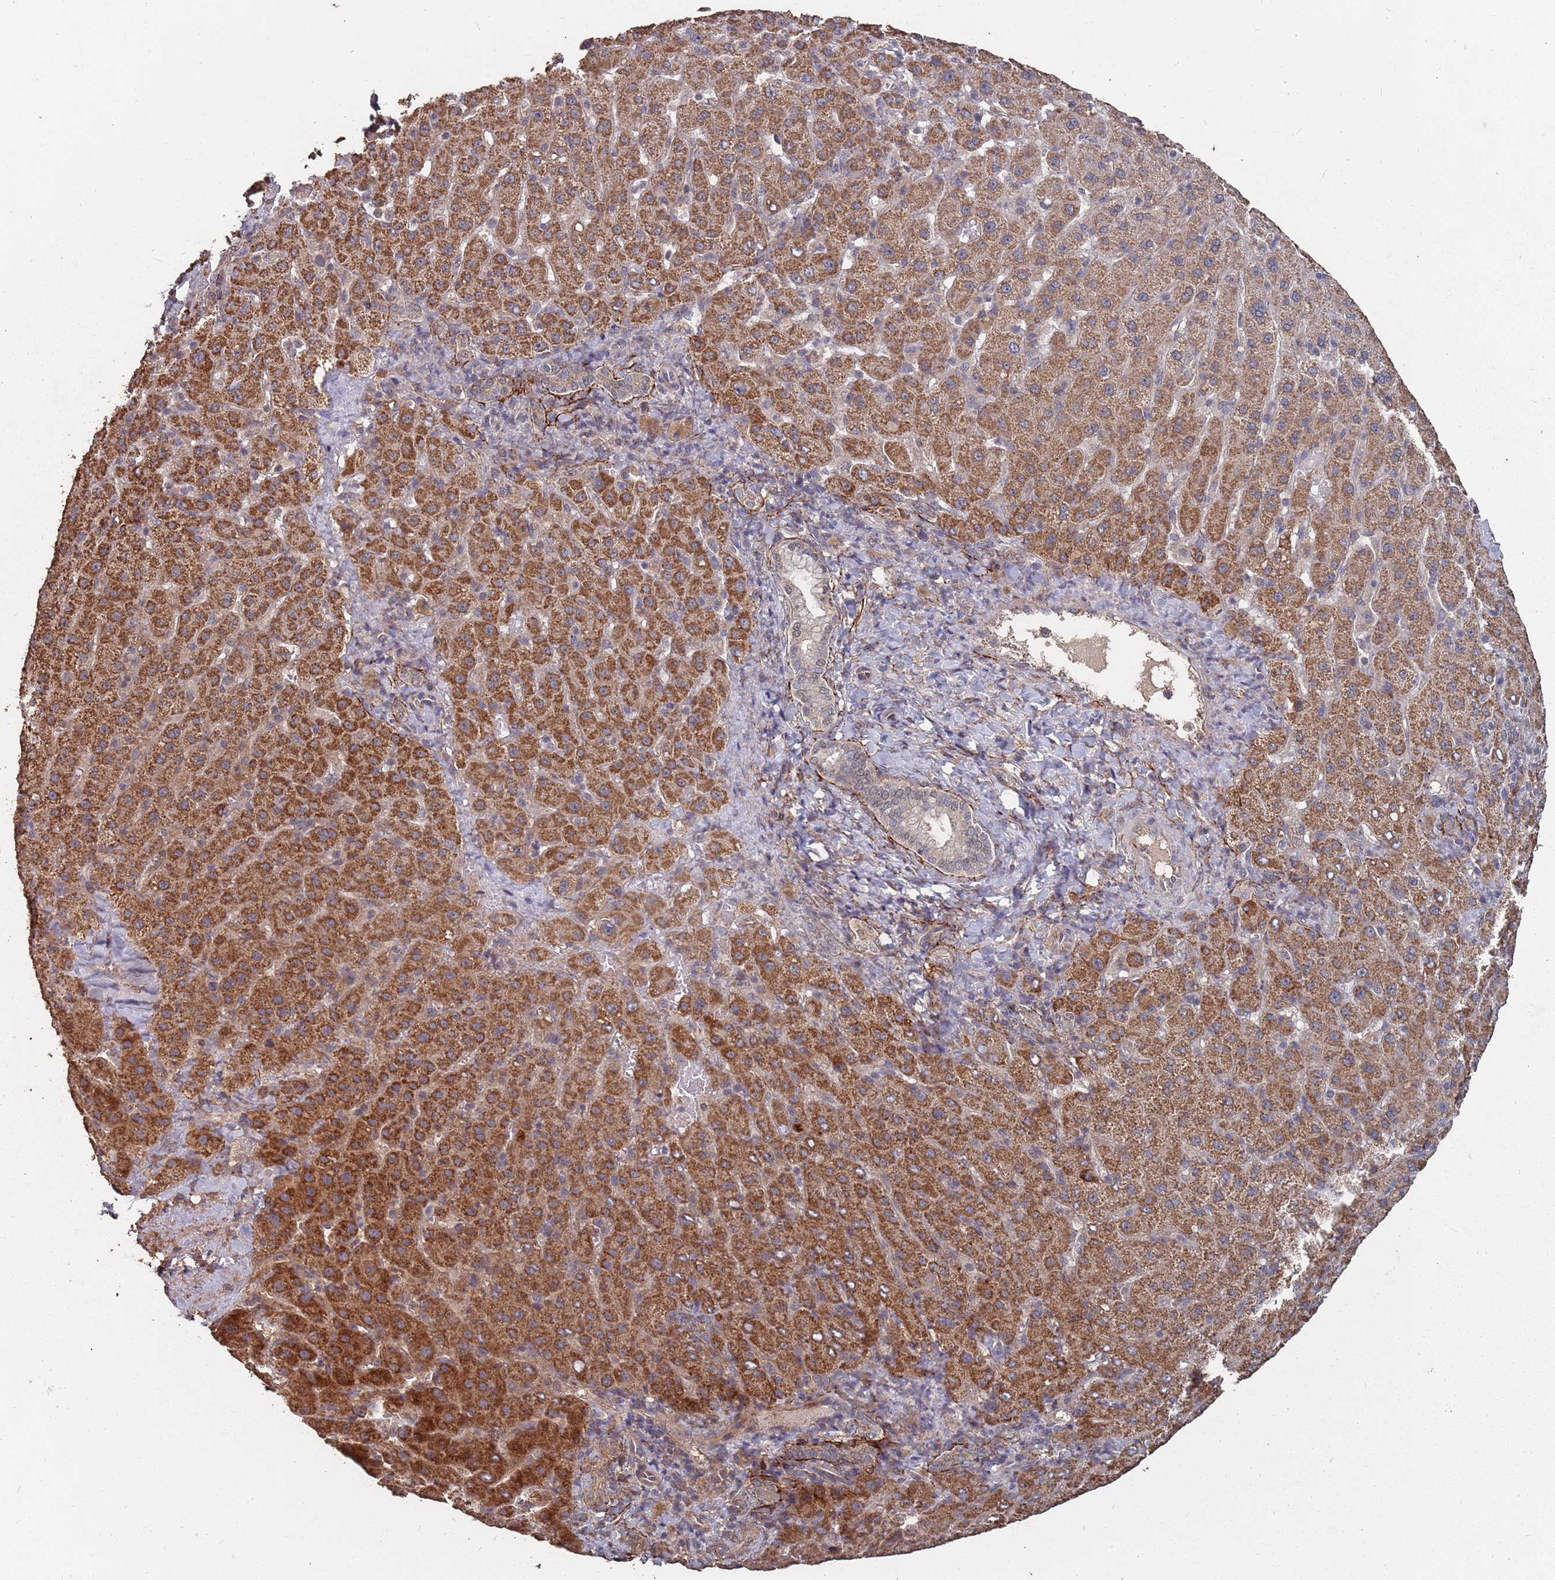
{"staining": {"intensity": "strong", "quantity": ">75%", "location": "cytoplasmic/membranous"}, "tissue": "liver cancer", "cell_type": "Tumor cells", "image_type": "cancer", "snomed": [{"axis": "morphology", "description": "Carcinoma, Hepatocellular, NOS"}, {"axis": "topography", "description": "Liver"}], "caption": "Hepatocellular carcinoma (liver) stained with a brown dye displays strong cytoplasmic/membranous positive staining in about >75% of tumor cells.", "gene": "PRORP", "patient": {"sex": "female", "age": 58}}